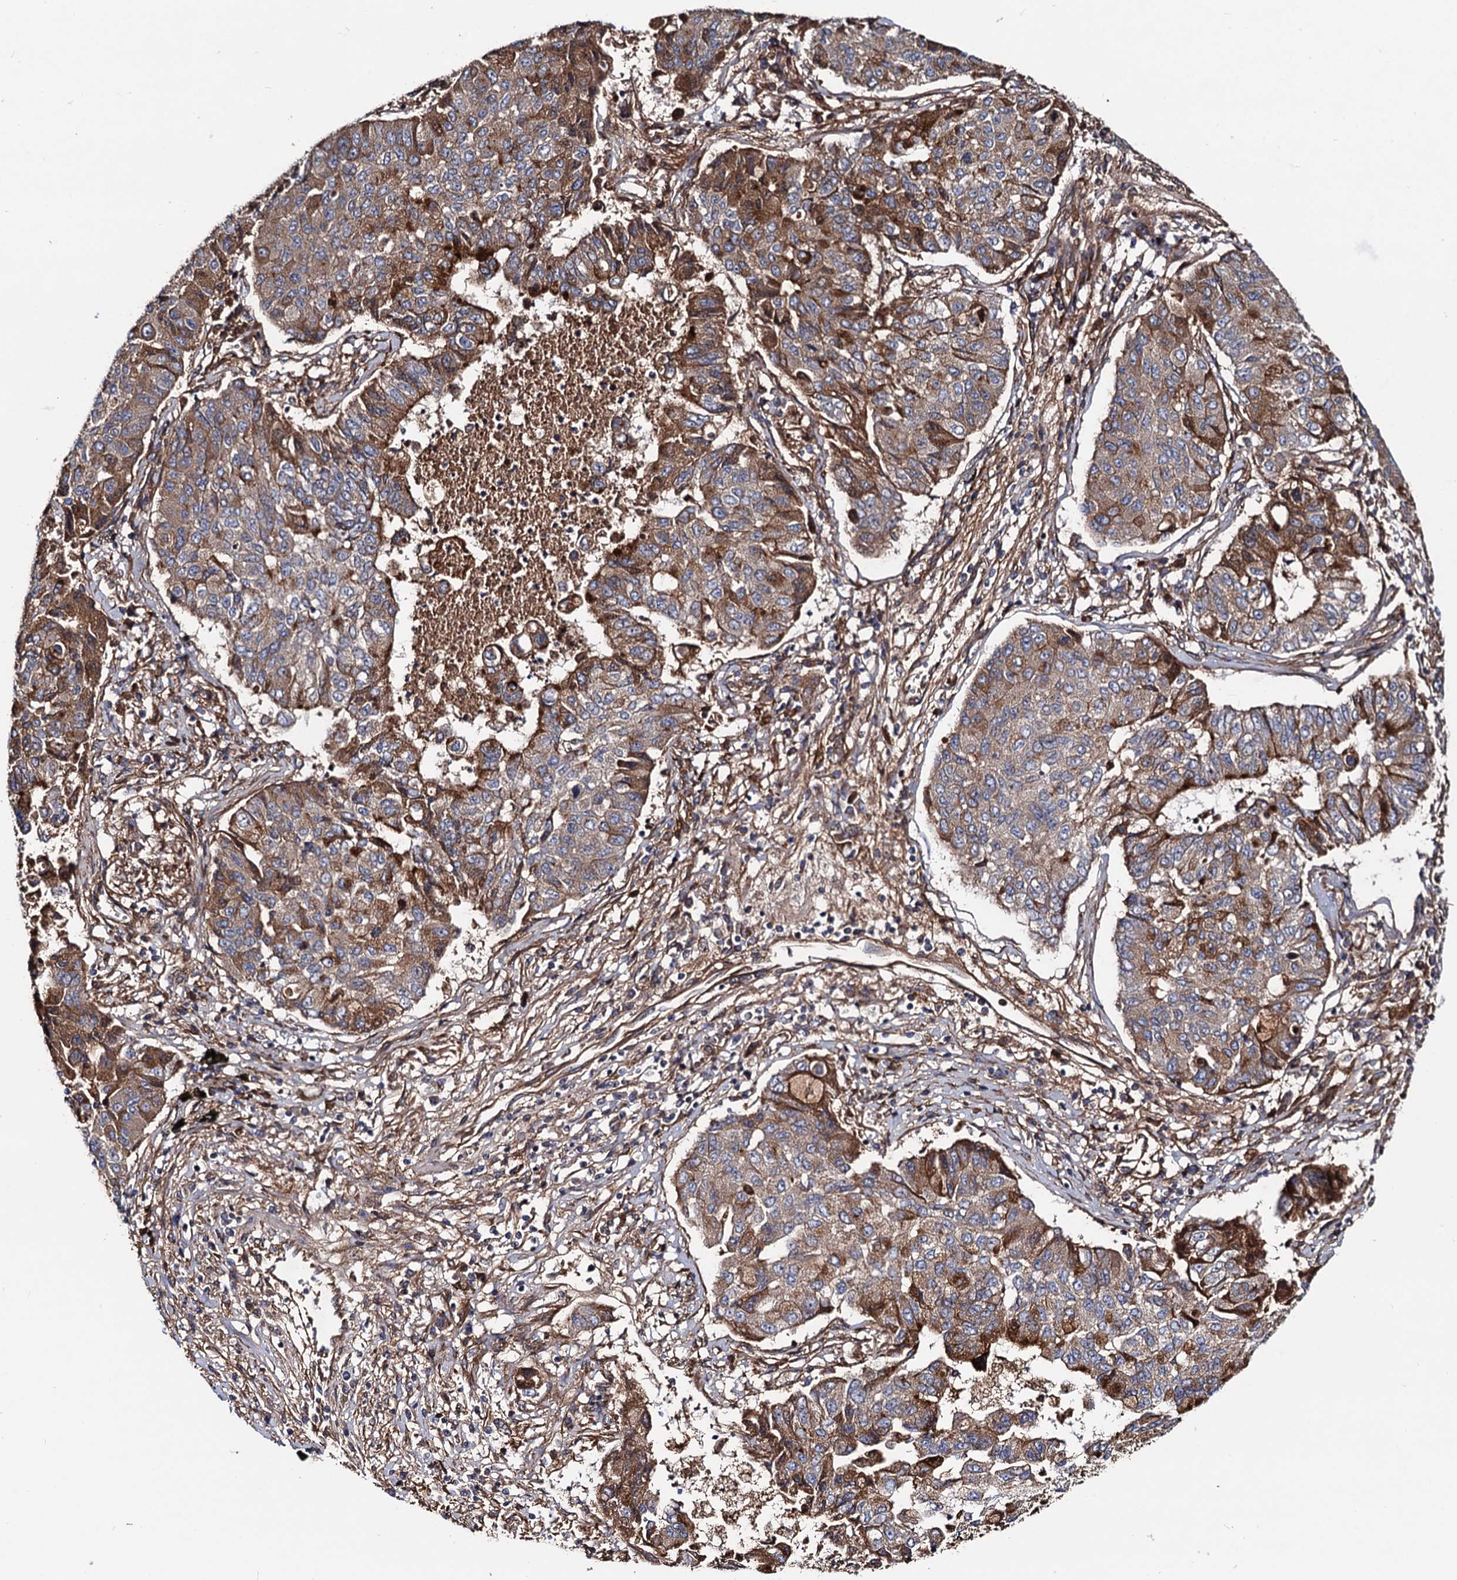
{"staining": {"intensity": "moderate", "quantity": ">75%", "location": "cytoplasmic/membranous"}, "tissue": "lung cancer", "cell_type": "Tumor cells", "image_type": "cancer", "snomed": [{"axis": "morphology", "description": "Squamous cell carcinoma, NOS"}, {"axis": "topography", "description": "Lung"}], "caption": "Protein expression by immunohistochemistry reveals moderate cytoplasmic/membranous expression in approximately >75% of tumor cells in lung cancer. (brown staining indicates protein expression, while blue staining denotes nuclei).", "gene": "CIP2A", "patient": {"sex": "male", "age": 74}}